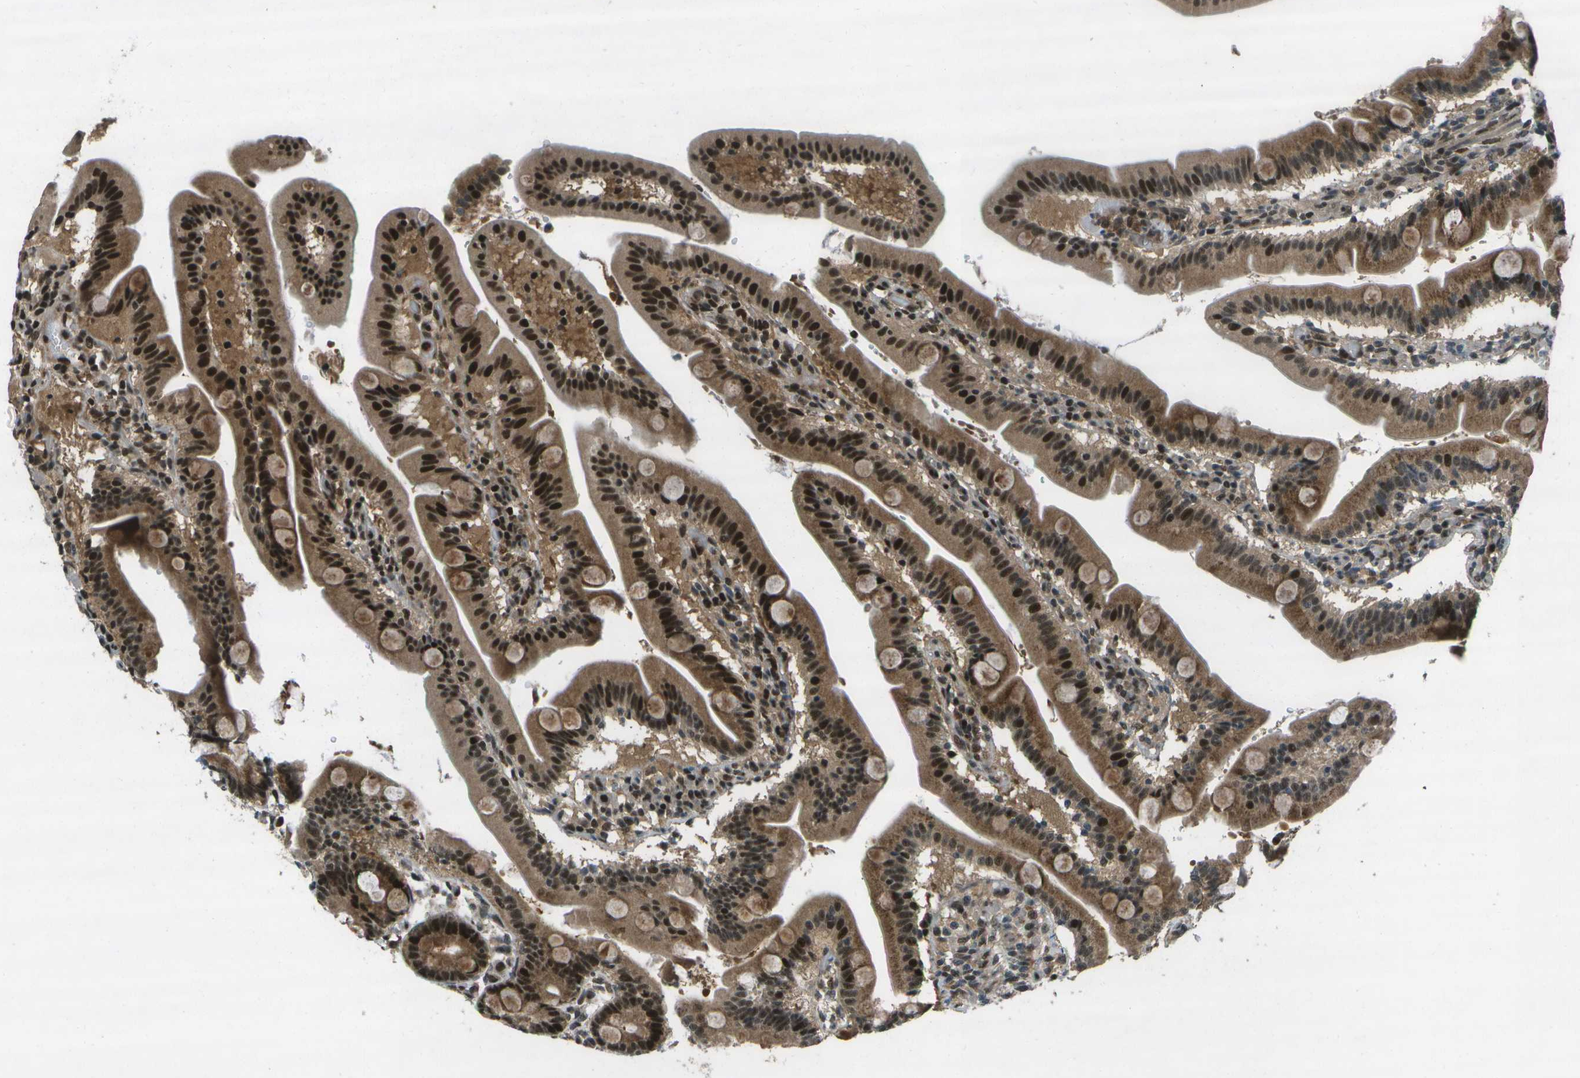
{"staining": {"intensity": "strong", "quantity": ">75%", "location": "cytoplasmic/membranous,nuclear"}, "tissue": "duodenum", "cell_type": "Glandular cells", "image_type": "normal", "snomed": [{"axis": "morphology", "description": "Normal tissue, NOS"}, {"axis": "topography", "description": "Duodenum"}], "caption": "This image displays immunohistochemistry (IHC) staining of benign duodenum, with high strong cytoplasmic/membranous,nuclear staining in approximately >75% of glandular cells.", "gene": "GANC", "patient": {"sex": "male", "age": 54}}